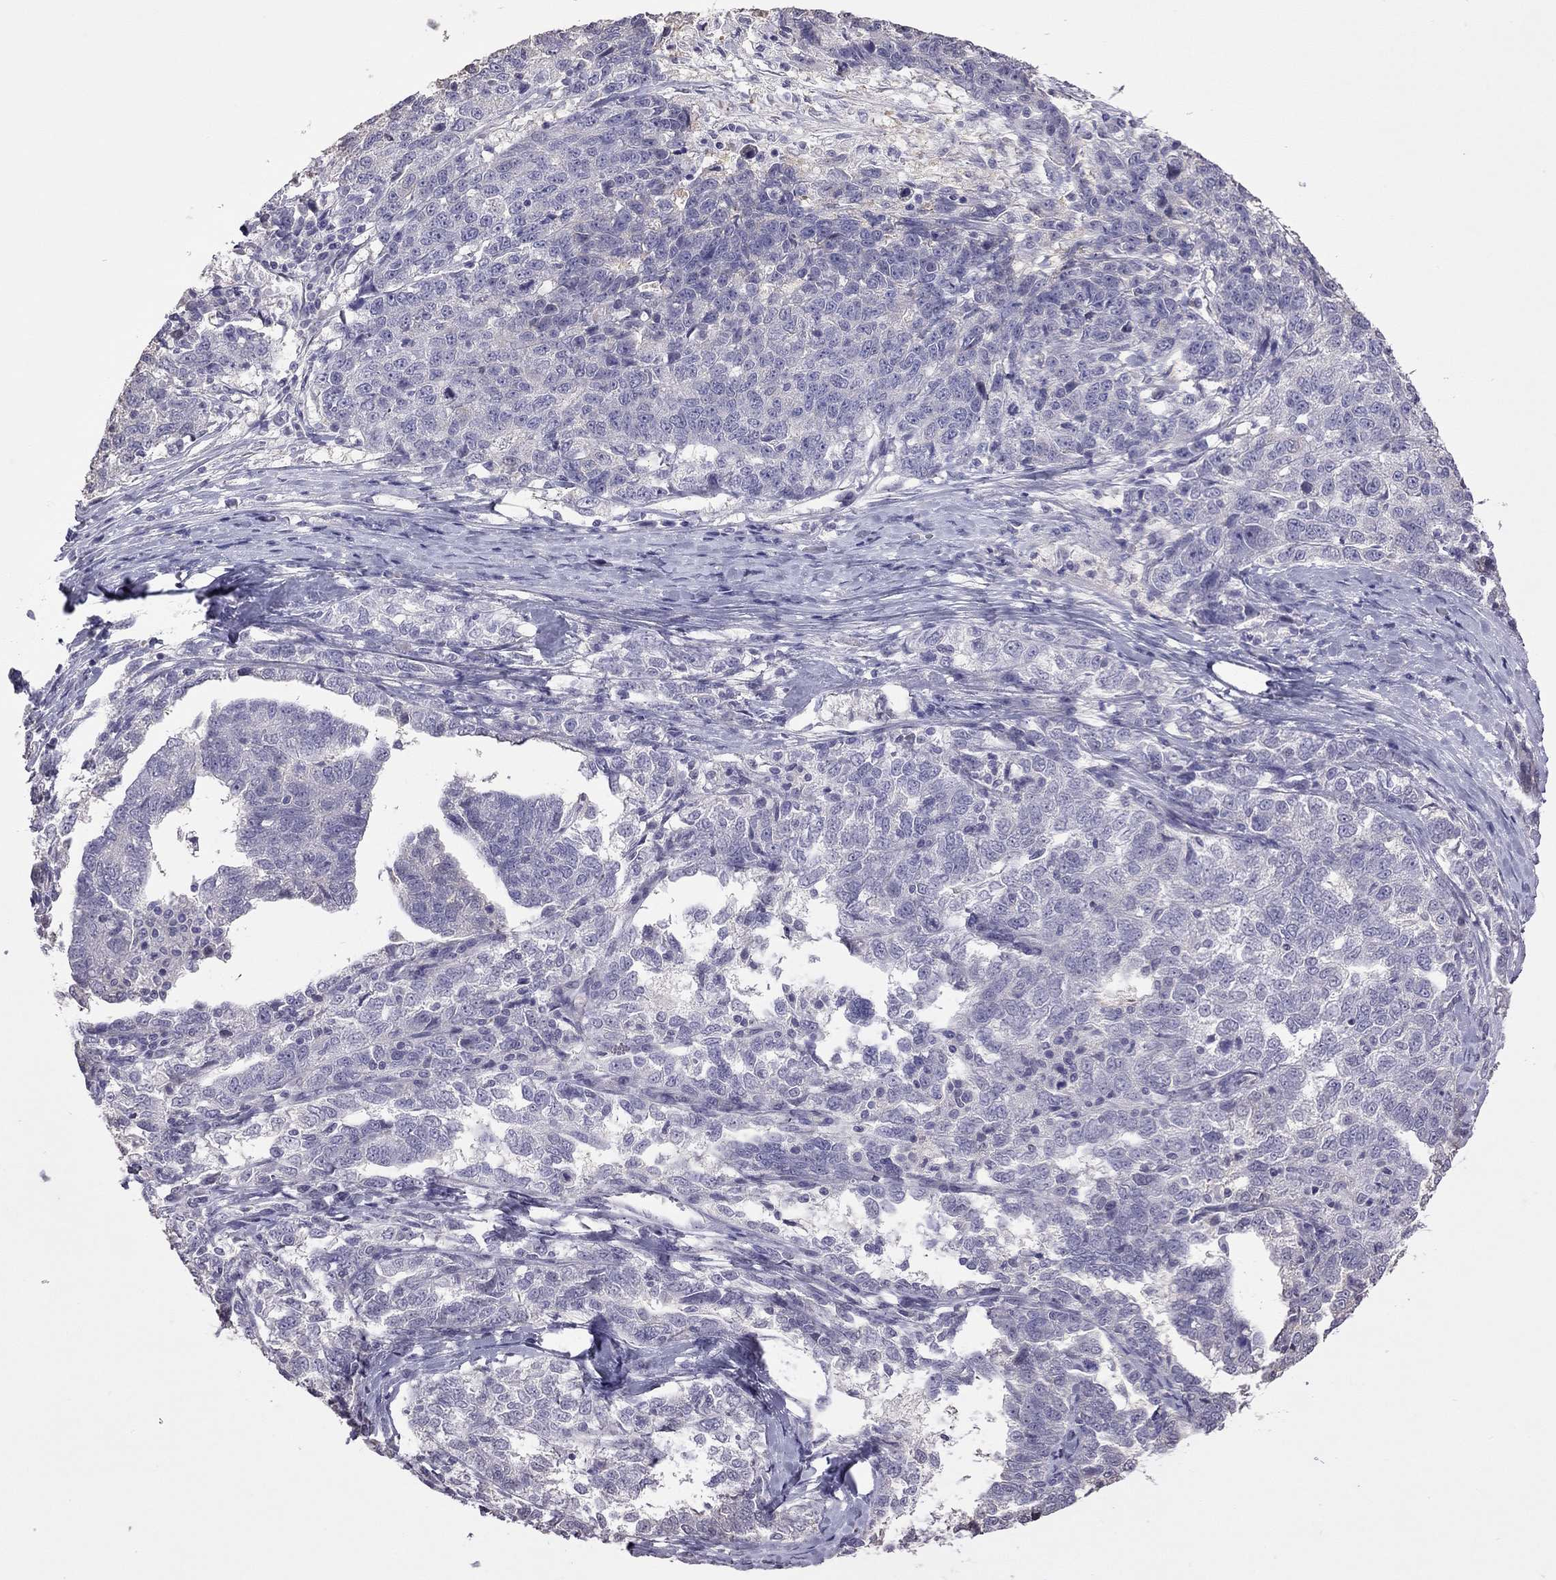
{"staining": {"intensity": "negative", "quantity": "none", "location": "none"}, "tissue": "ovarian cancer", "cell_type": "Tumor cells", "image_type": "cancer", "snomed": [{"axis": "morphology", "description": "Cystadenocarcinoma, serous, NOS"}, {"axis": "topography", "description": "Ovary"}], "caption": "Tumor cells show no significant positivity in ovarian cancer.", "gene": "FEZ1", "patient": {"sex": "female", "age": 71}}